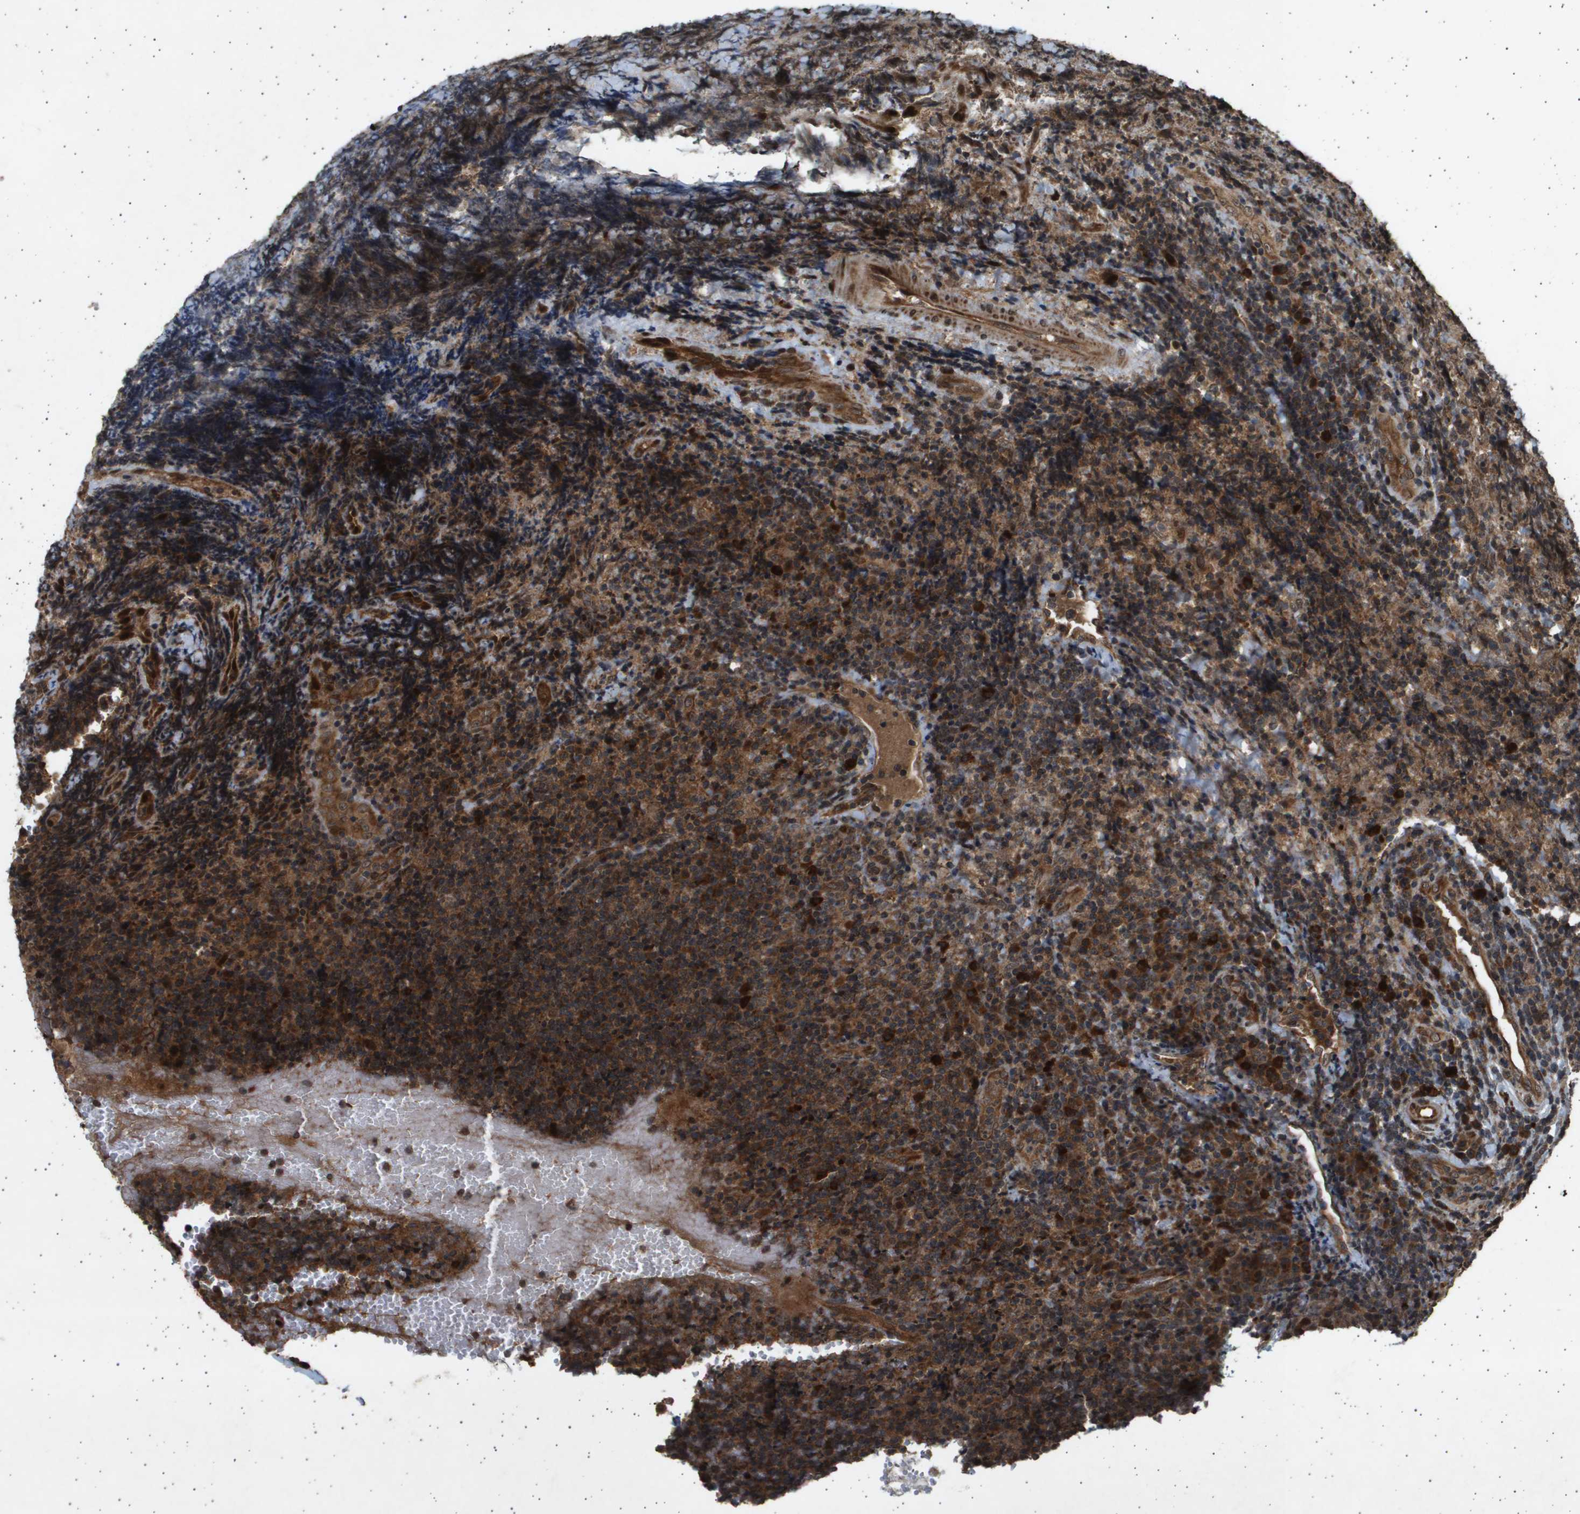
{"staining": {"intensity": "strong", "quantity": ">75%", "location": "cytoplasmic/membranous,nuclear"}, "tissue": "lymphoma", "cell_type": "Tumor cells", "image_type": "cancer", "snomed": [{"axis": "morphology", "description": "Malignant lymphoma, non-Hodgkin's type, High grade"}, {"axis": "topography", "description": "Tonsil"}], "caption": "This is an image of immunohistochemistry (IHC) staining of lymphoma, which shows strong positivity in the cytoplasmic/membranous and nuclear of tumor cells.", "gene": "TNRC6A", "patient": {"sex": "female", "age": 36}}